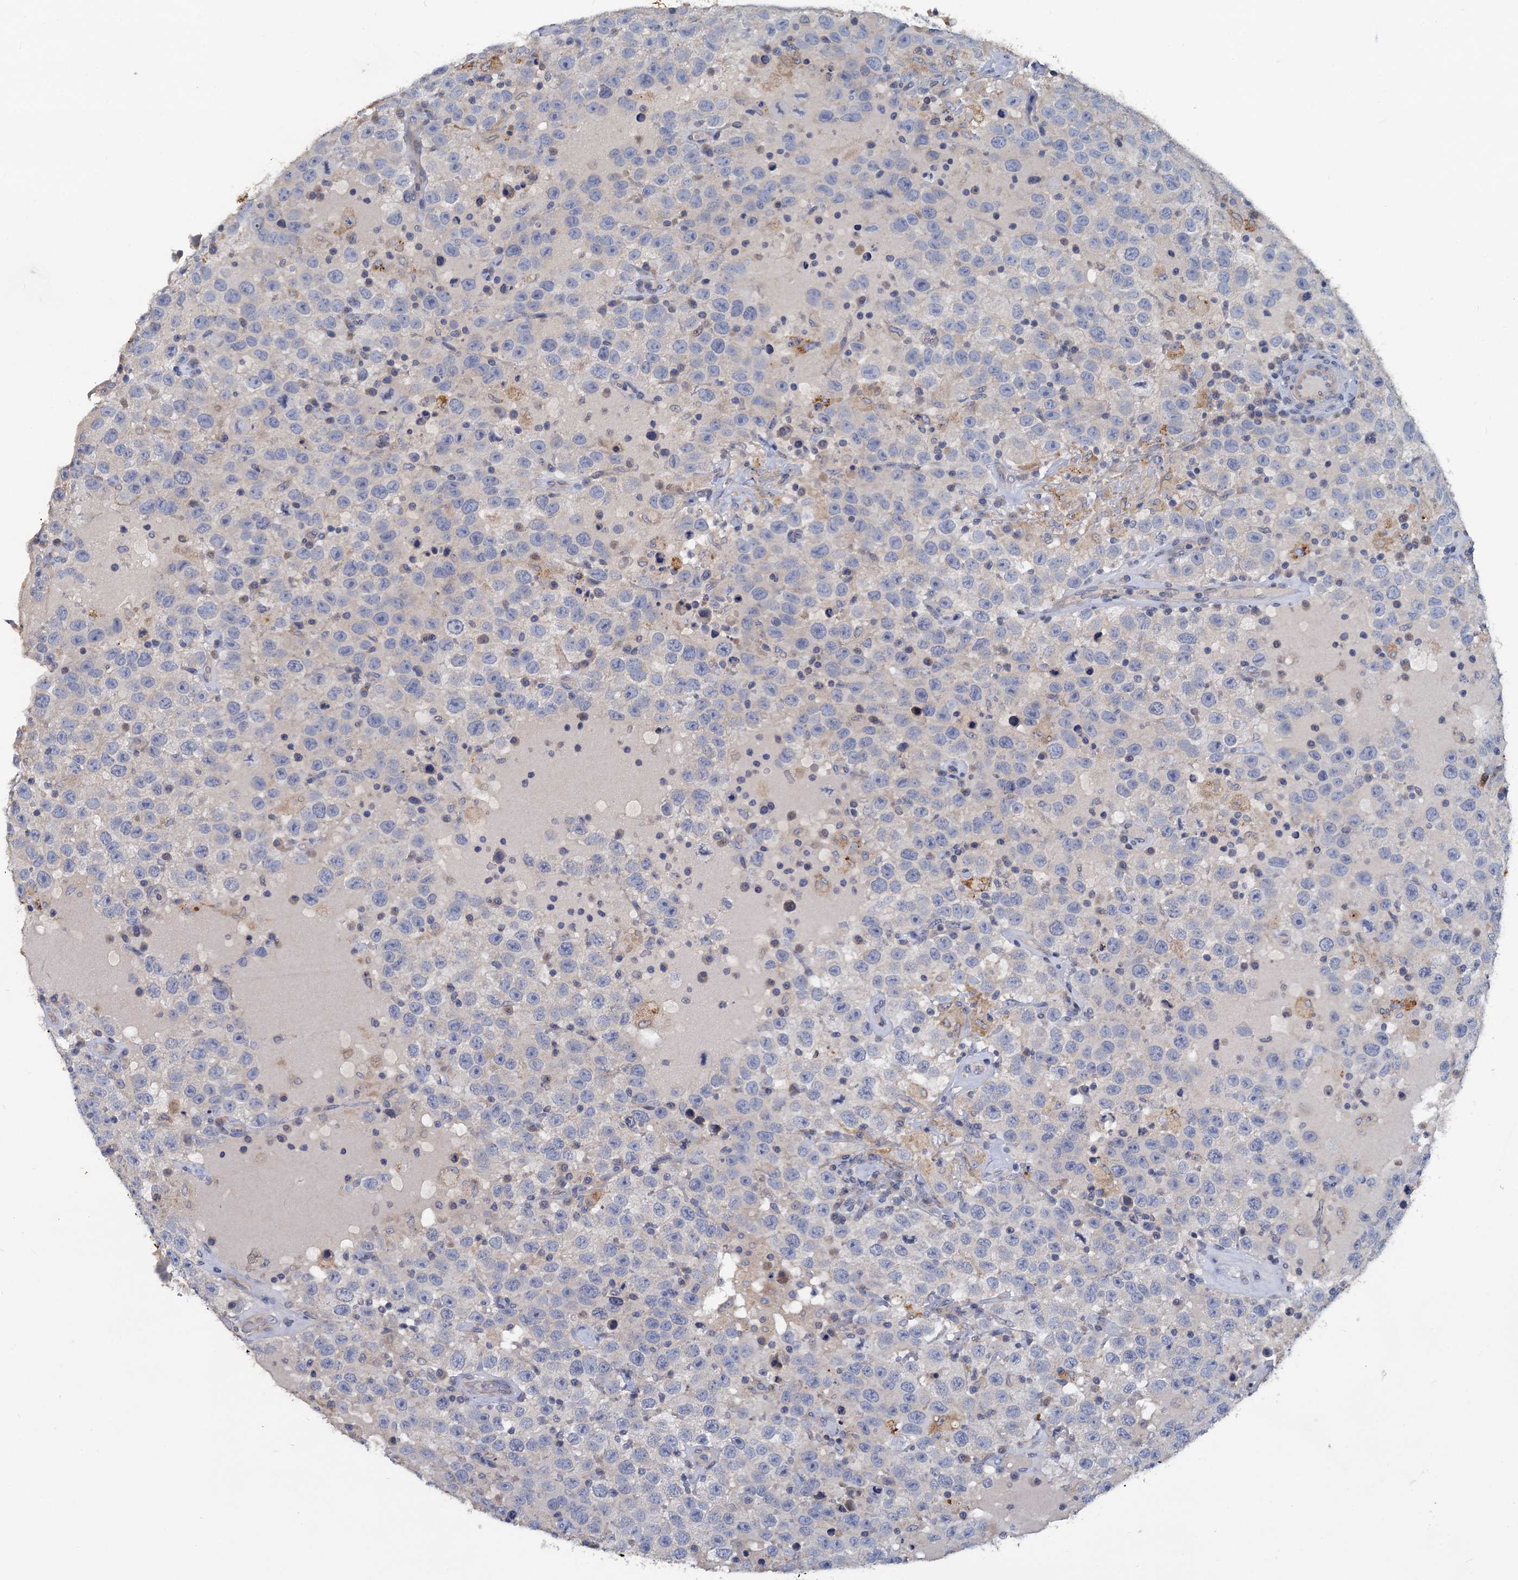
{"staining": {"intensity": "negative", "quantity": "none", "location": "none"}, "tissue": "testis cancer", "cell_type": "Tumor cells", "image_type": "cancer", "snomed": [{"axis": "morphology", "description": "Seminoma, NOS"}, {"axis": "topography", "description": "Testis"}], "caption": "Protein analysis of seminoma (testis) reveals no significant expression in tumor cells.", "gene": "SLC2A7", "patient": {"sex": "male", "age": 41}}